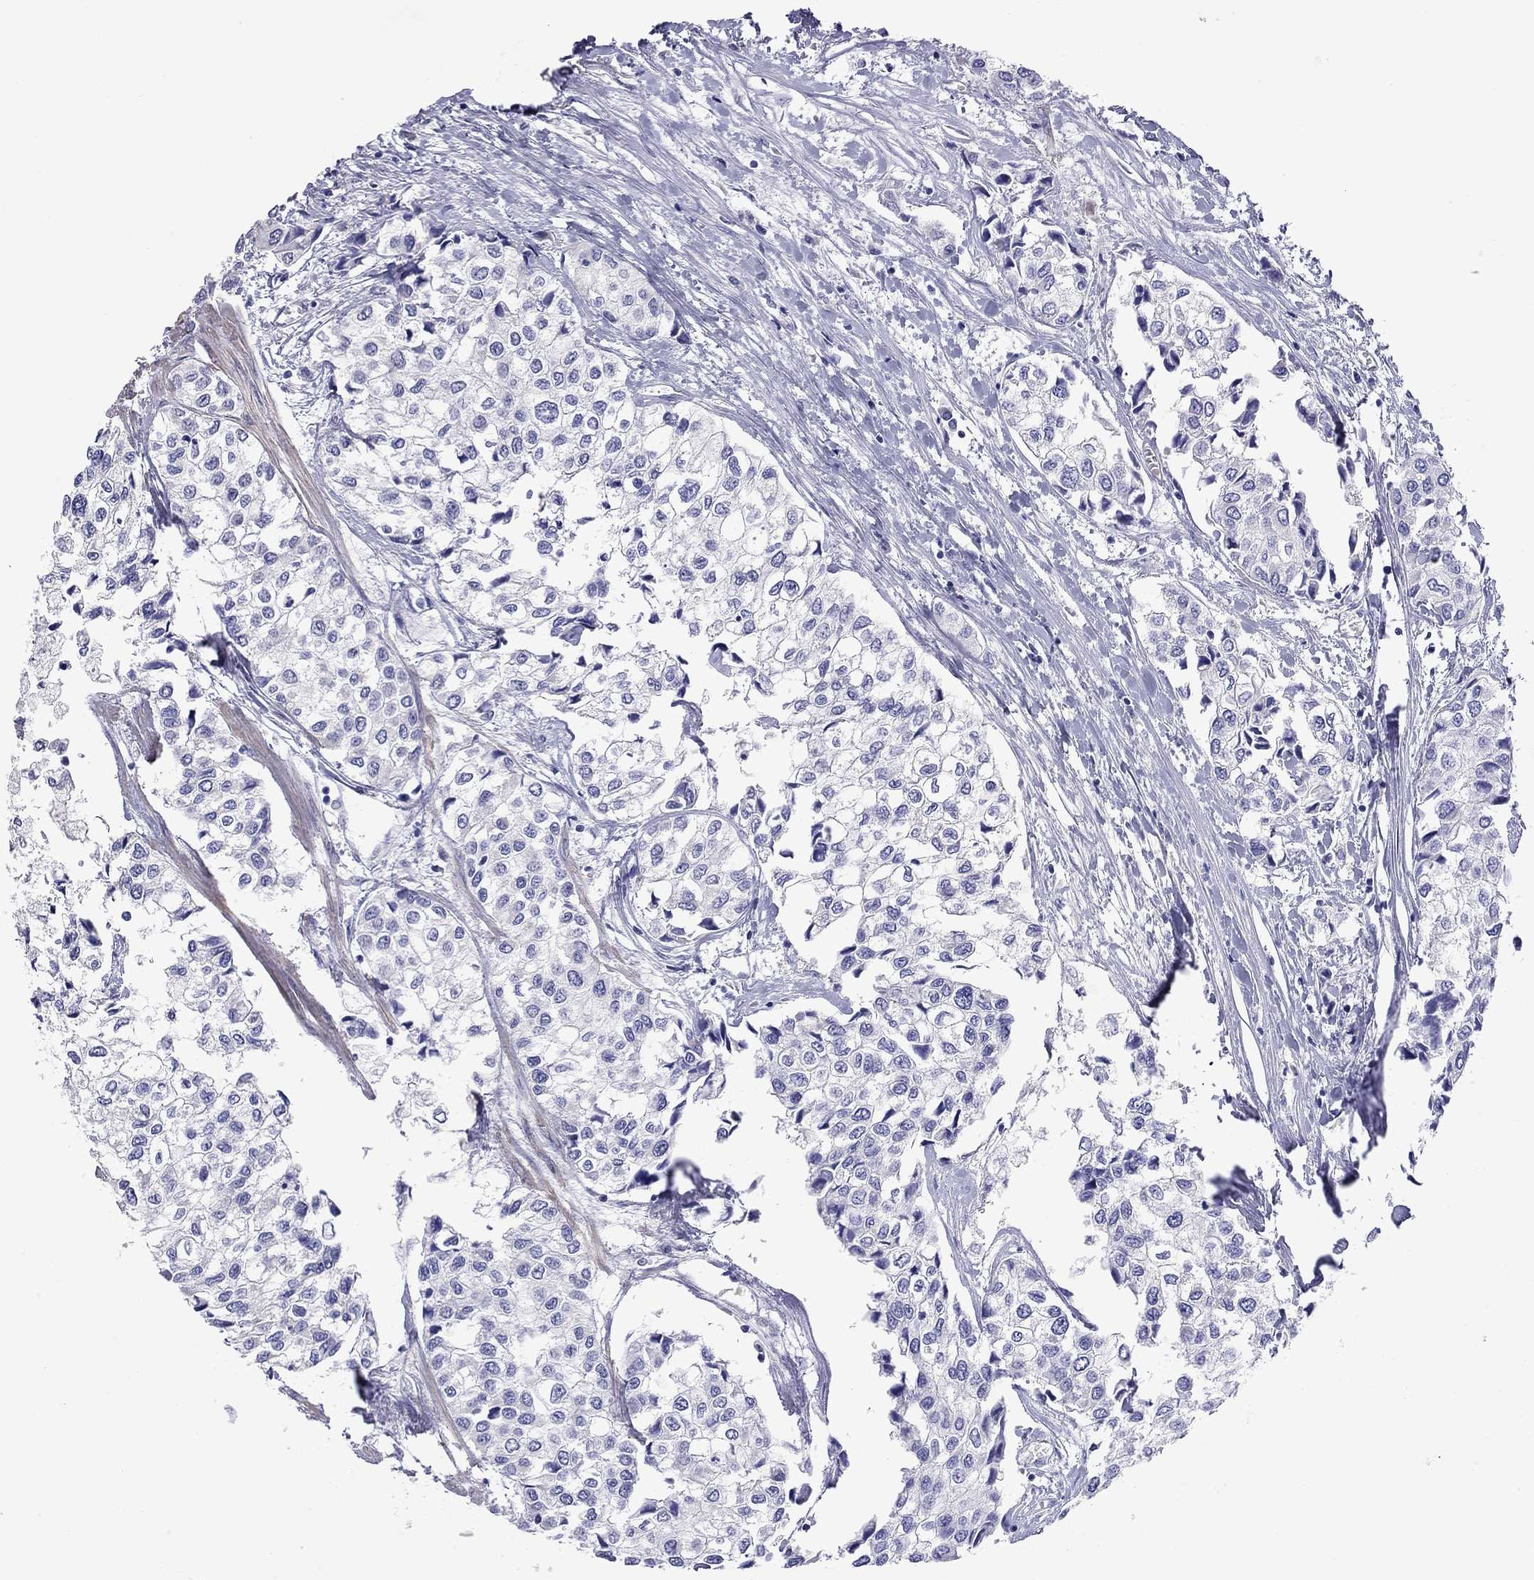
{"staining": {"intensity": "negative", "quantity": "none", "location": "none"}, "tissue": "urothelial cancer", "cell_type": "Tumor cells", "image_type": "cancer", "snomed": [{"axis": "morphology", "description": "Urothelial carcinoma, High grade"}, {"axis": "topography", "description": "Urinary bladder"}], "caption": "IHC of high-grade urothelial carcinoma demonstrates no positivity in tumor cells.", "gene": "KIAA2012", "patient": {"sex": "male", "age": 73}}